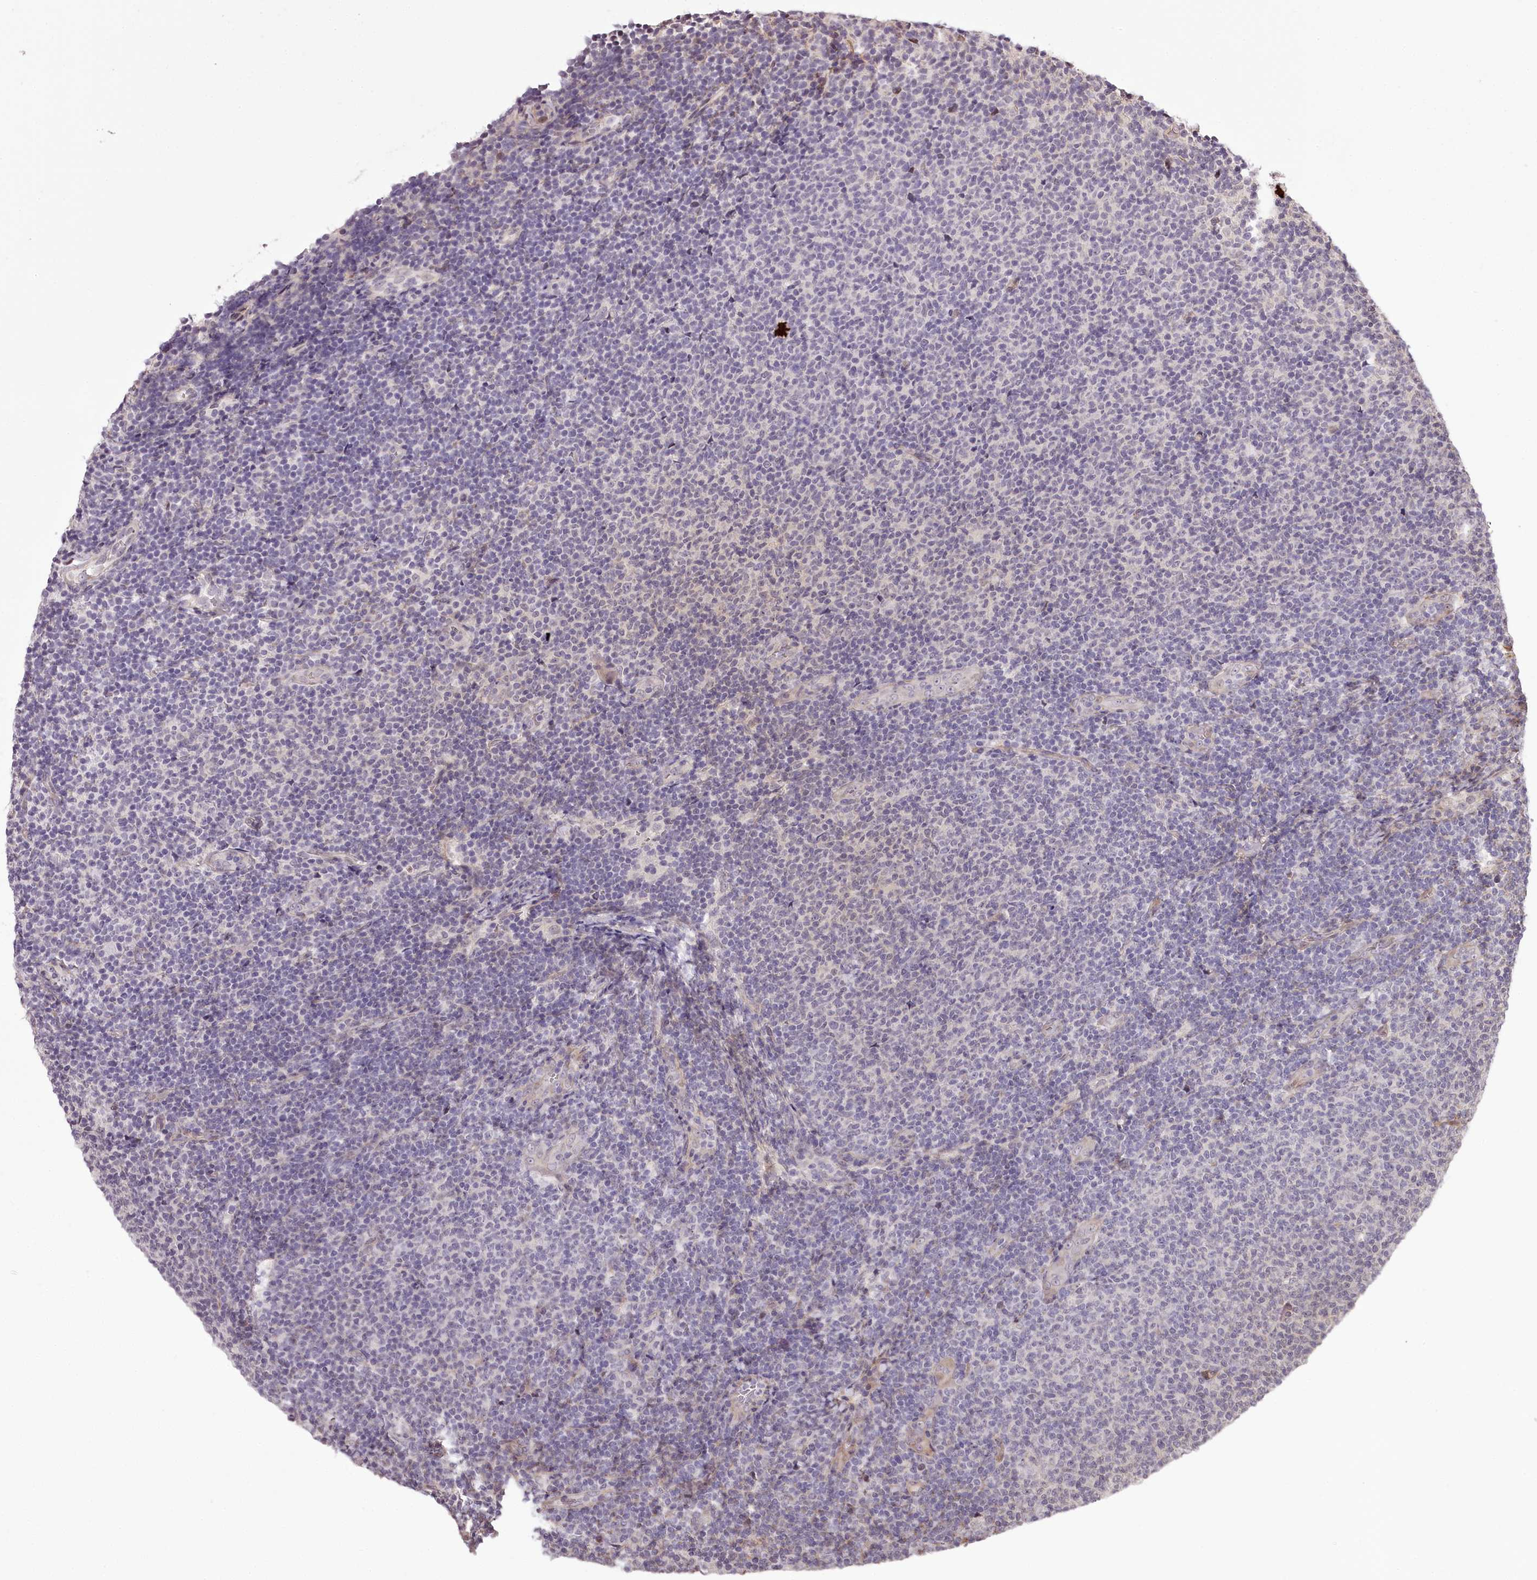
{"staining": {"intensity": "negative", "quantity": "none", "location": "none"}, "tissue": "lymphoma", "cell_type": "Tumor cells", "image_type": "cancer", "snomed": [{"axis": "morphology", "description": "Malignant lymphoma, non-Hodgkin's type, Low grade"}, {"axis": "topography", "description": "Lymph node"}], "caption": "Immunohistochemistry image of neoplastic tissue: lymphoma stained with DAB (3,3'-diaminobenzidine) reveals no significant protein positivity in tumor cells. (DAB (3,3'-diaminobenzidine) immunohistochemistry, high magnification).", "gene": "TTC33", "patient": {"sex": "male", "age": 66}}